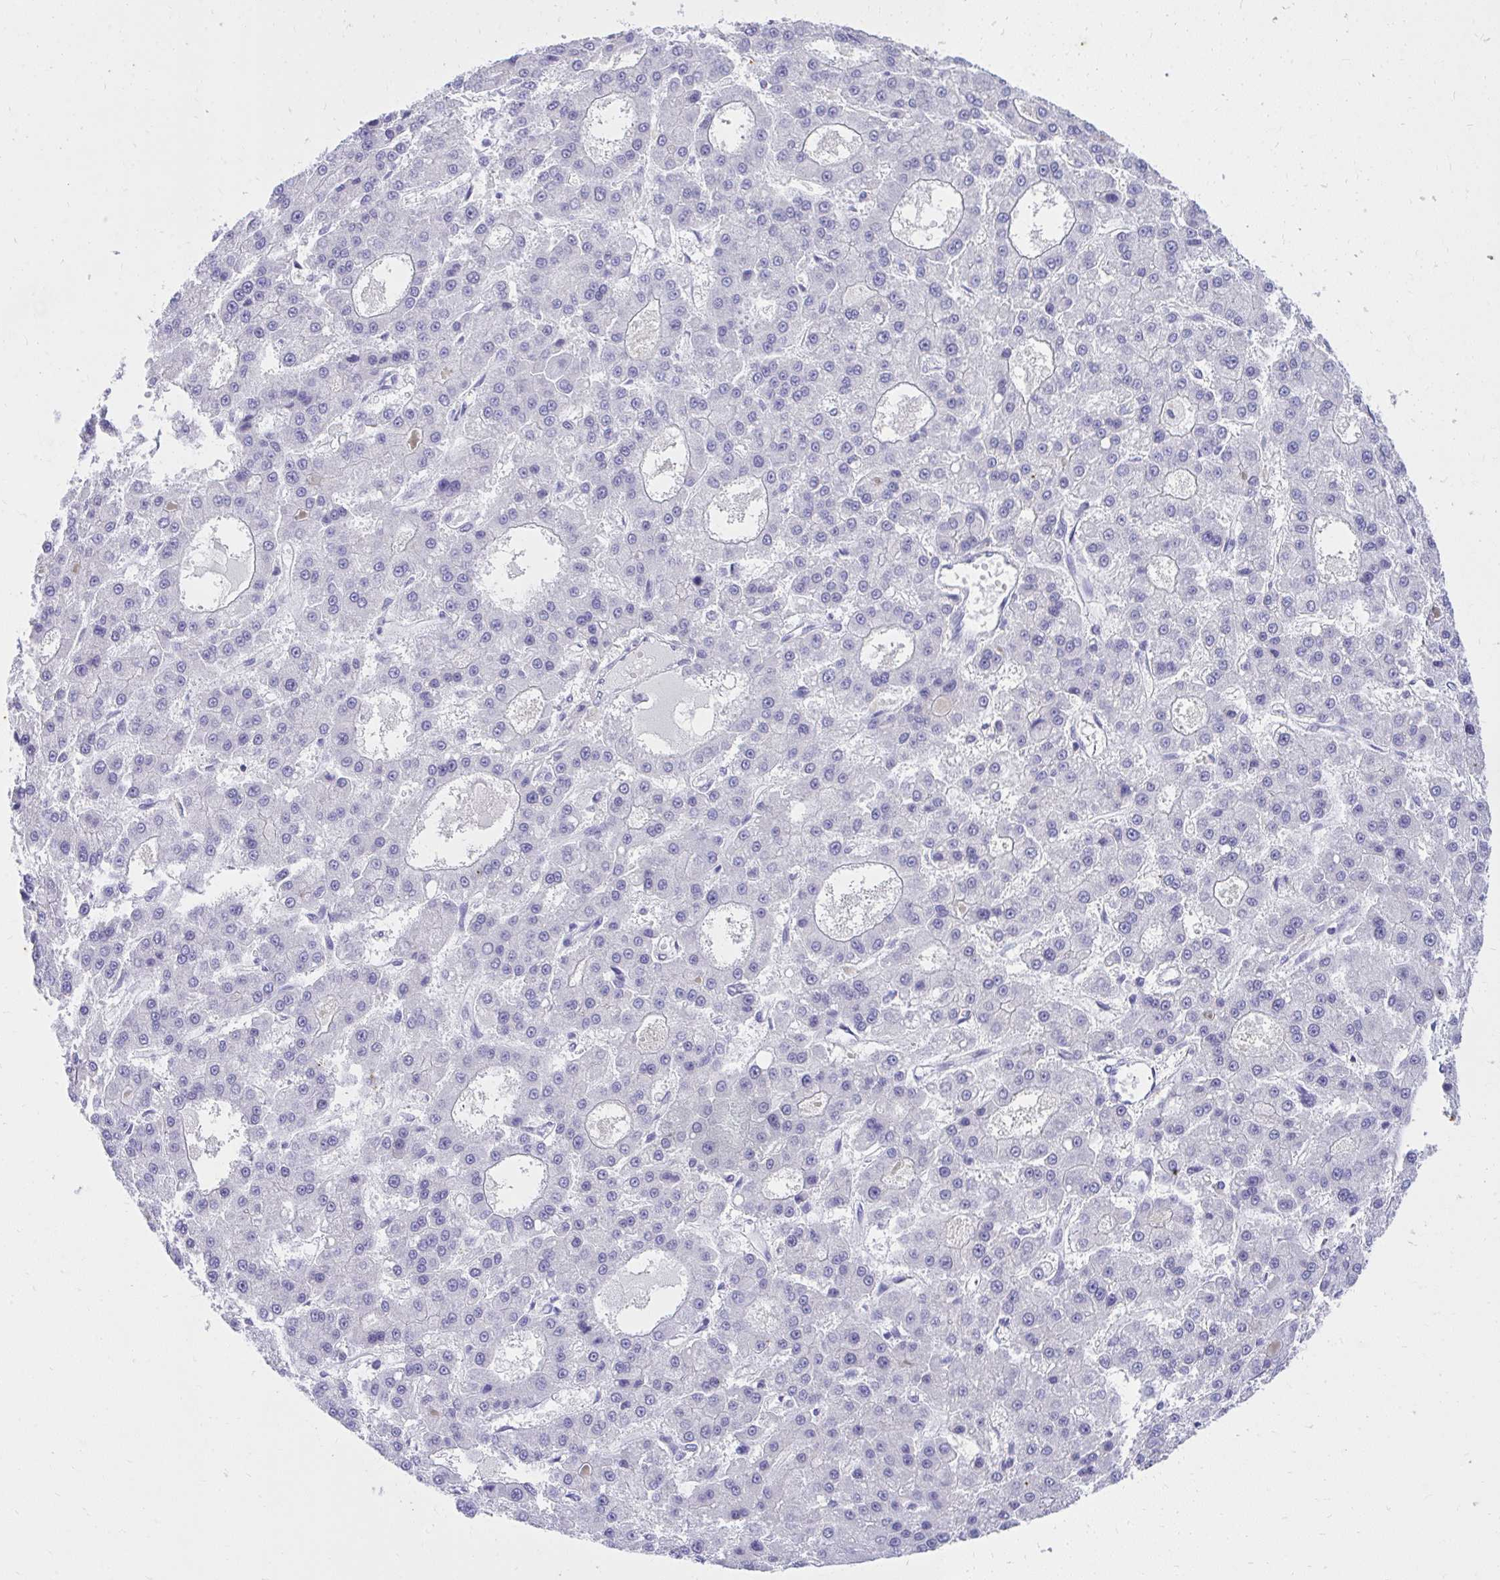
{"staining": {"intensity": "negative", "quantity": "none", "location": "none"}, "tissue": "liver cancer", "cell_type": "Tumor cells", "image_type": "cancer", "snomed": [{"axis": "morphology", "description": "Carcinoma, Hepatocellular, NOS"}, {"axis": "topography", "description": "Liver"}], "caption": "The IHC image has no significant positivity in tumor cells of liver cancer (hepatocellular carcinoma) tissue.", "gene": "KLK1", "patient": {"sex": "male", "age": 70}}